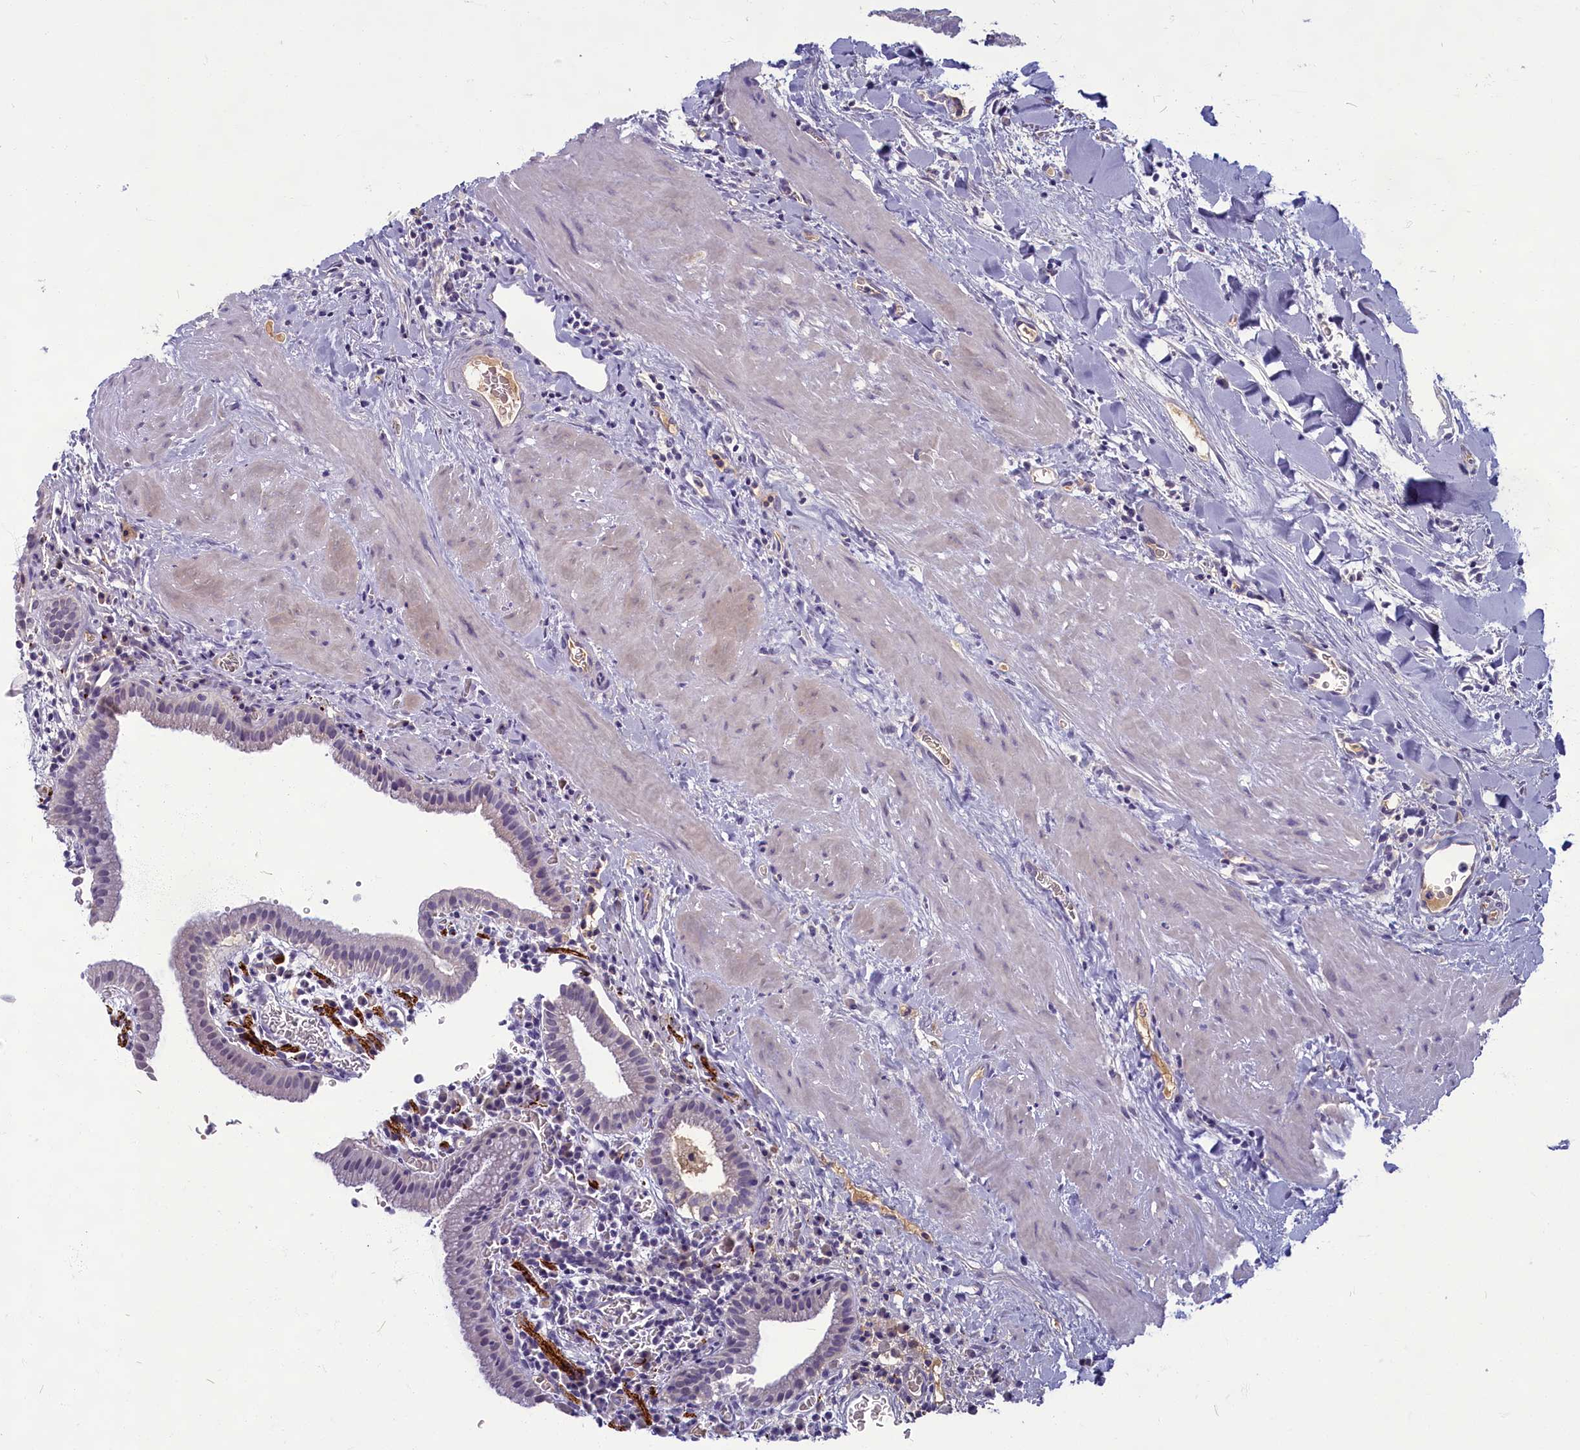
{"staining": {"intensity": "negative", "quantity": "none", "location": "none"}, "tissue": "gallbladder", "cell_type": "Glandular cells", "image_type": "normal", "snomed": [{"axis": "morphology", "description": "Normal tissue, NOS"}, {"axis": "topography", "description": "Gallbladder"}], "caption": "This is an immunohistochemistry (IHC) photomicrograph of benign human gallbladder. There is no expression in glandular cells.", "gene": "SV2C", "patient": {"sex": "male", "age": 78}}